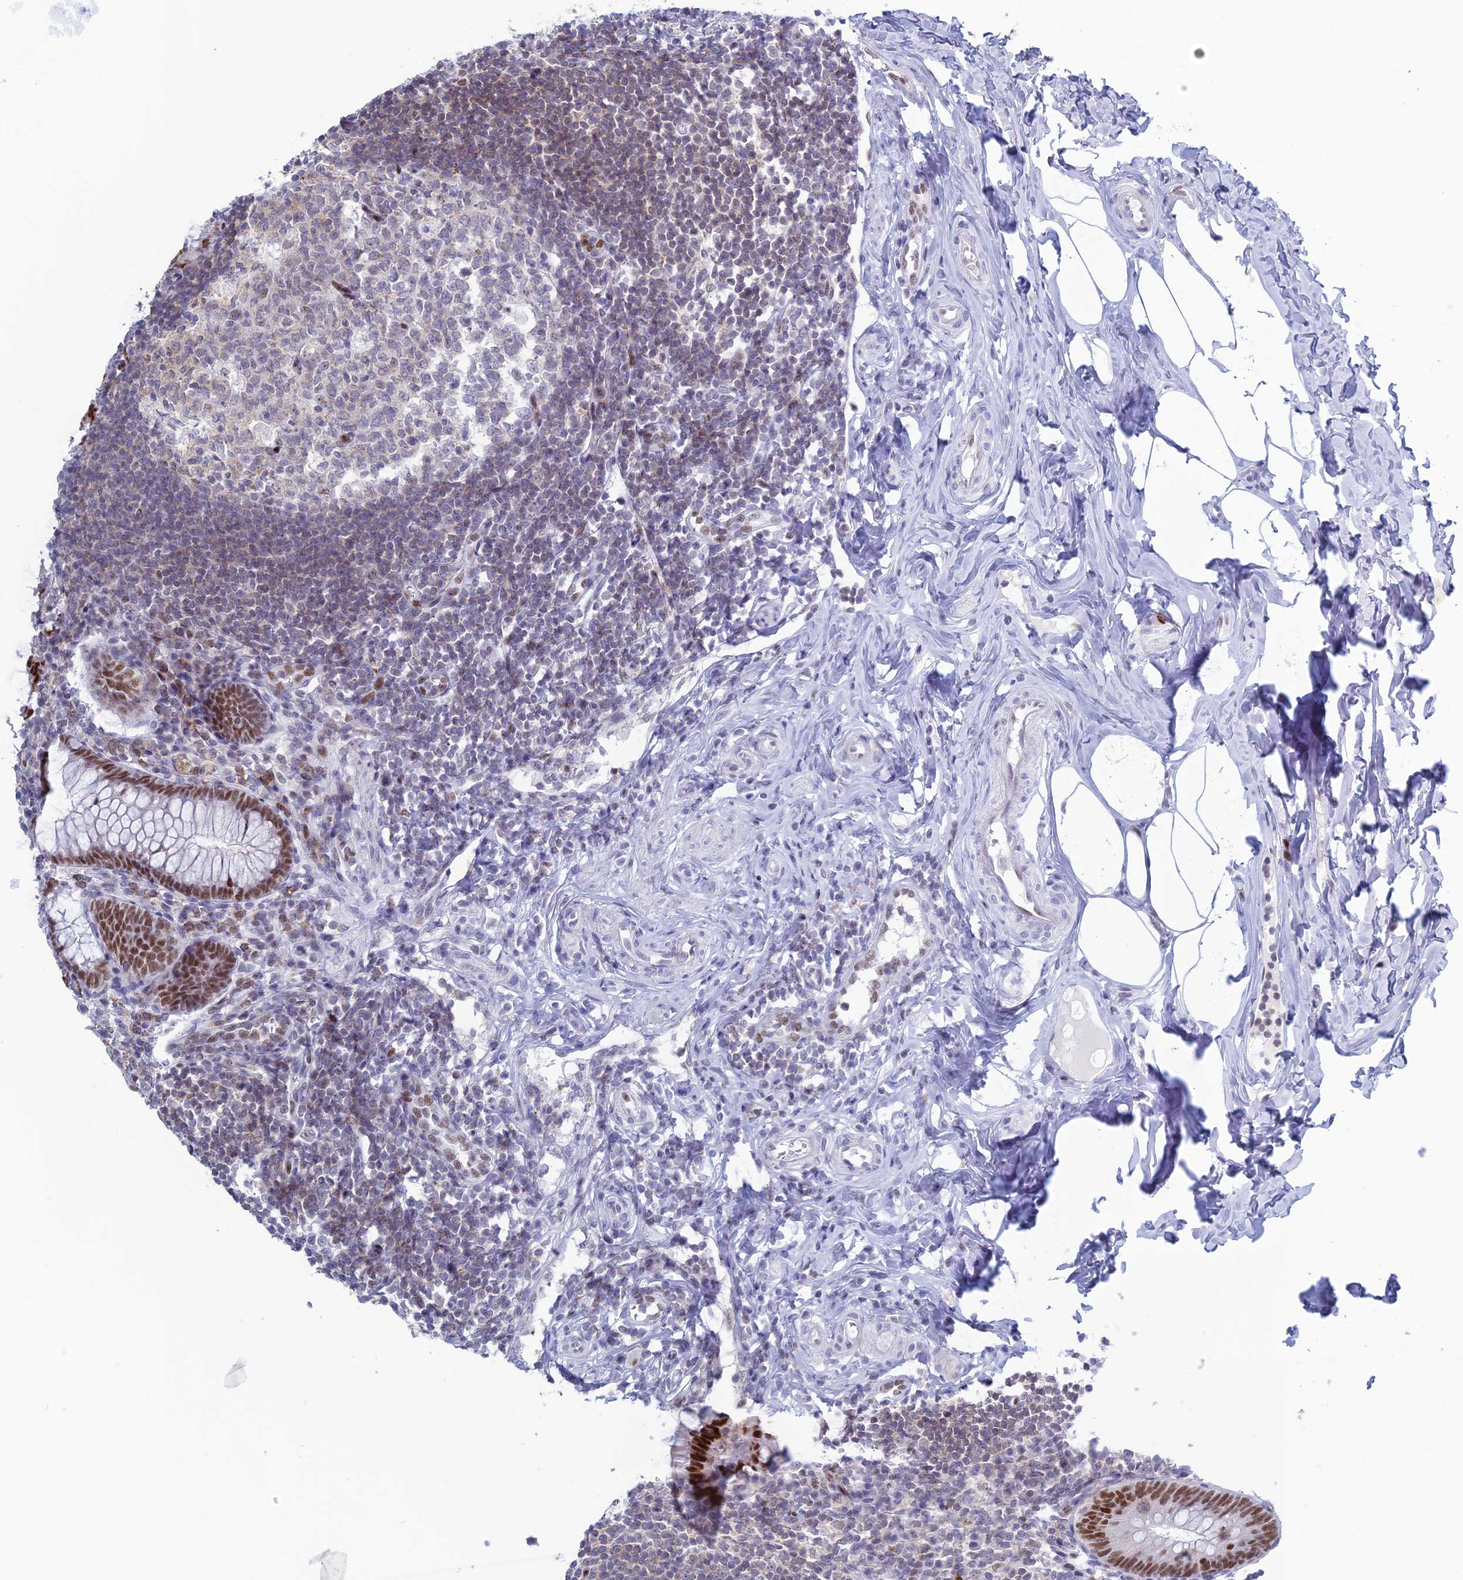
{"staining": {"intensity": "strong", "quantity": ">75%", "location": "nuclear"}, "tissue": "appendix", "cell_type": "Glandular cells", "image_type": "normal", "snomed": [{"axis": "morphology", "description": "Normal tissue, NOS"}, {"axis": "topography", "description": "Appendix"}], "caption": "Immunohistochemistry (IHC) of normal human appendix displays high levels of strong nuclear positivity in approximately >75% of glandular cells. (Brightfield microscopy of DAB IHC at high magnification).", "gene": "NOL4L", "patient": {"sex": "female", "age": 33}}